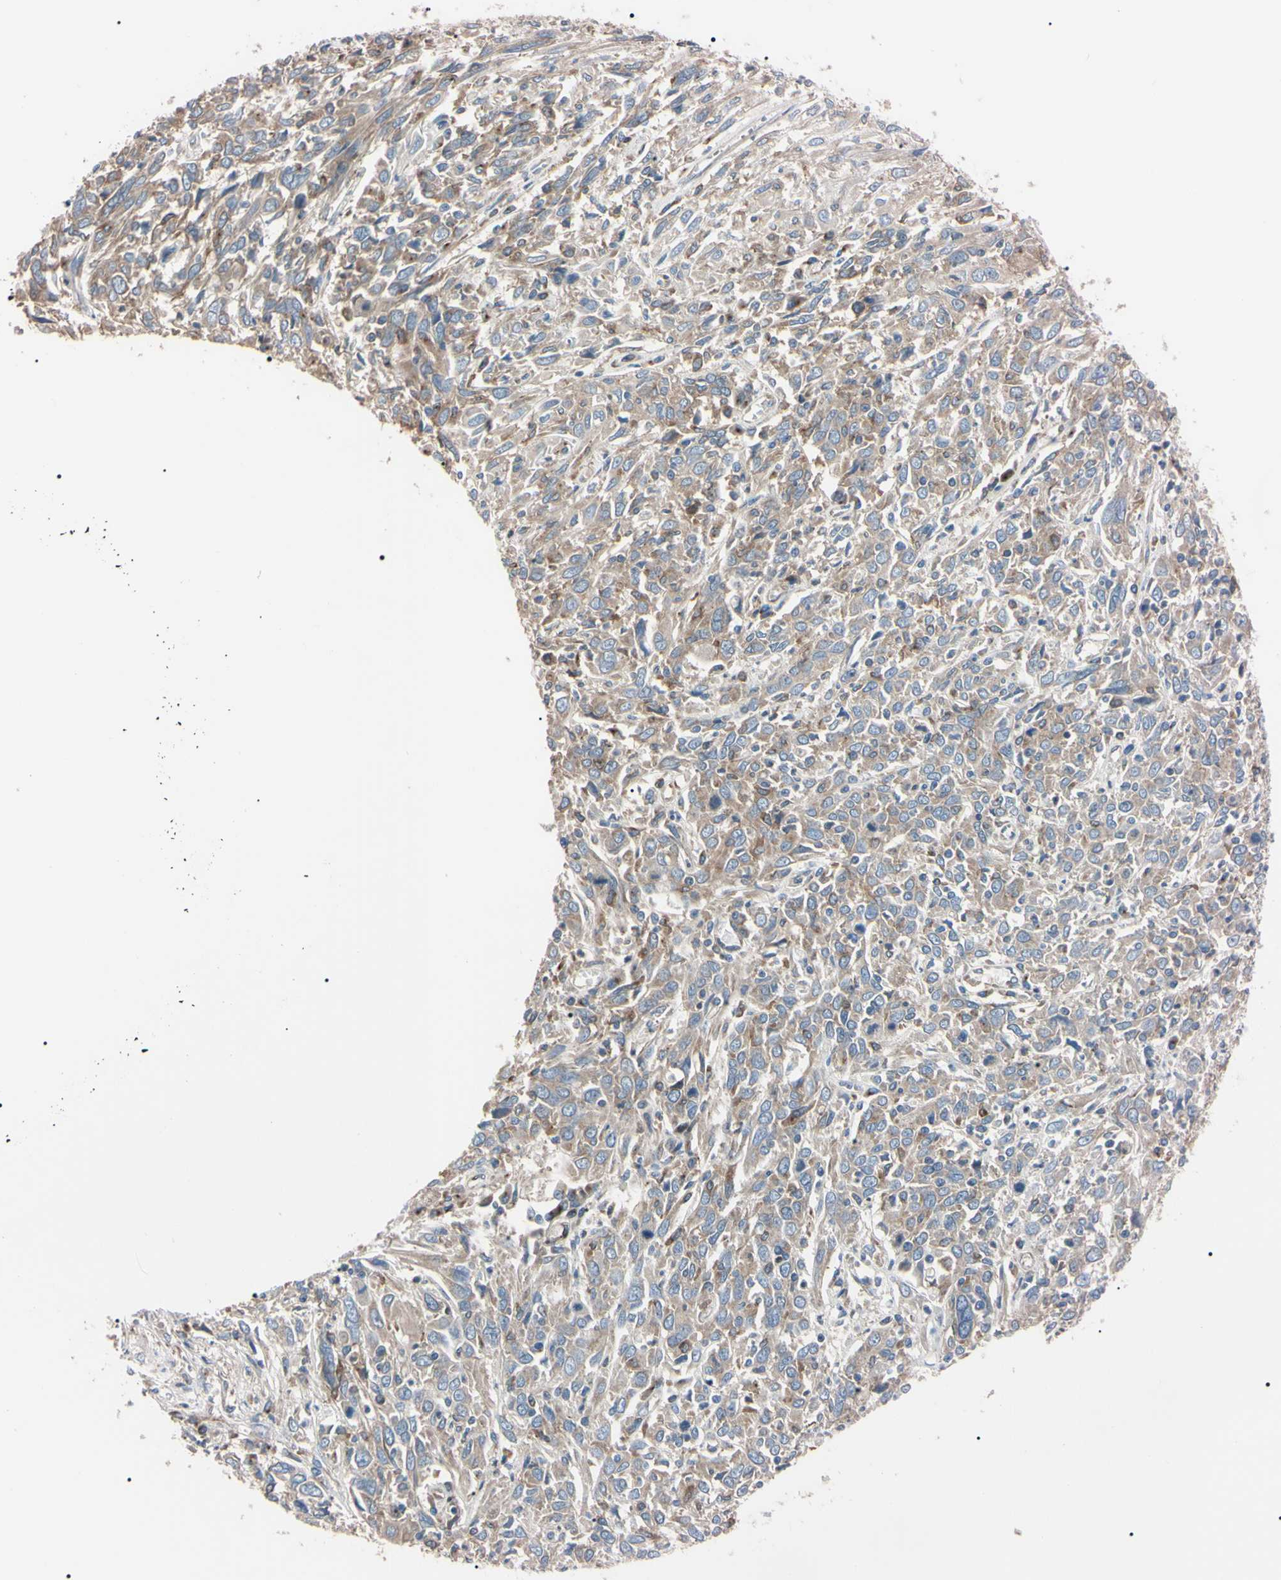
{"staining": {"intensity": "weak", "quantity": ">75%", "location": "cytoplasmic/membranous"}, "tissue": "cervical cancer", "cell_type": "Tumor cells", "image_type": "cancer", "snomed": [{"axis": "morphology", "description": "Squamous cell carcinoma, NOS"}, {"axis": "topography", "description": "Cervix"}], "caption": "IHC of human squamous cell carcinoma (cervical) exhibits low levels of weak cytoplasmic/membranous expression in about >75% of tumor cells.", "gene": "PRKACA", "patient": {"sex": "female", "age": 46}}